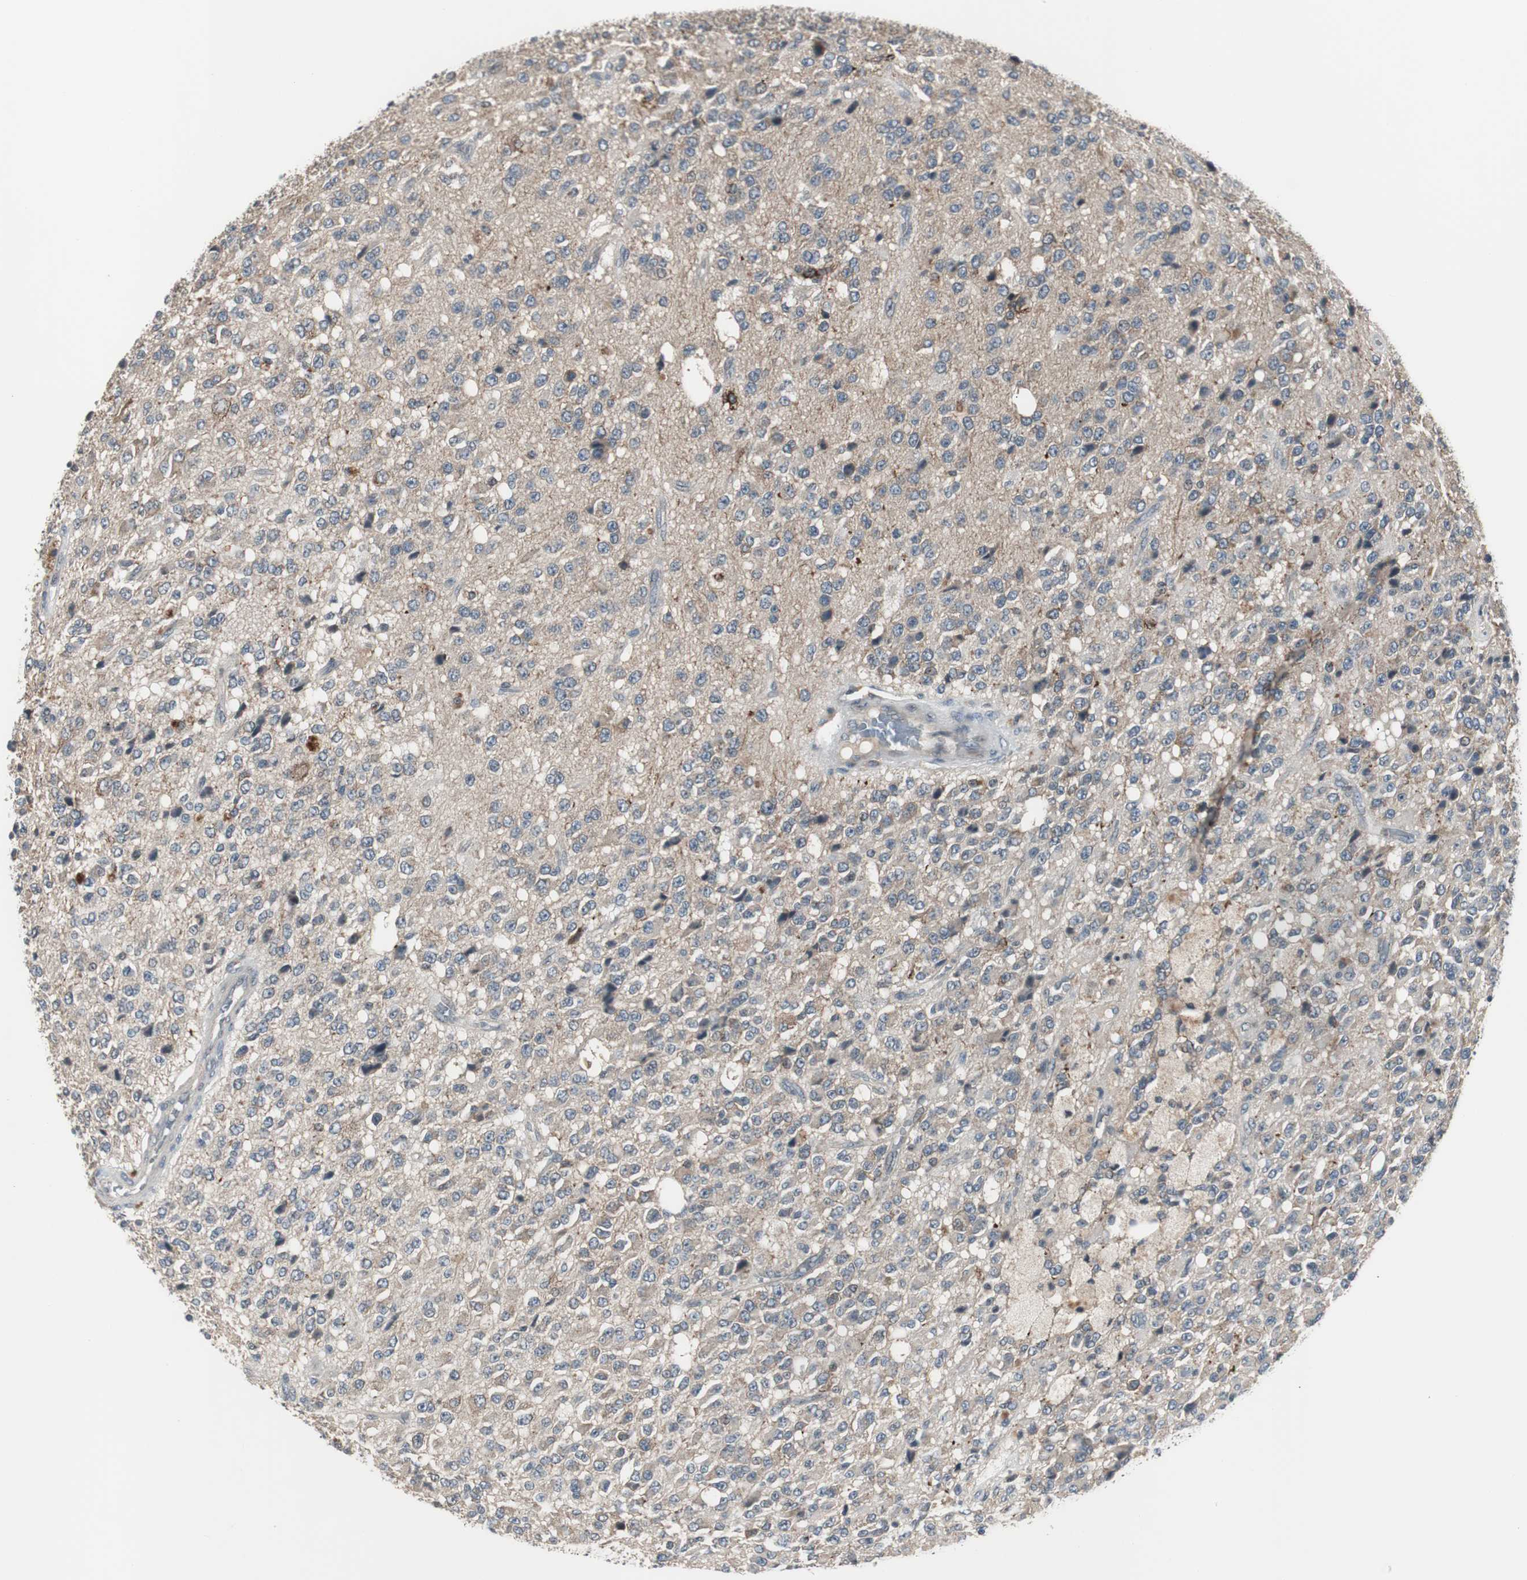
{"staining": {"intensity": "weak", "quantity": ">75%", "location": "cytoplasmic/membranous"}, "tissue": "glioma", "cell_type": "Tumor cells", "image_type": "cancer", "snomed": [{"axis": "morphology", "description": "Glioma, malignant, High grade"}, {"axis": "topography", "description": "pancreas cauda"}], "caption": "A photomicrograph showing weak cytoplasmic/membranous positivity in approximately >75% of tumor cells in malignant high-grade glioma, as visualized by brown immunohistochemical staining.", "gene": "ZMPSTE24", "patient": {"sex": "male", "age": 60}}